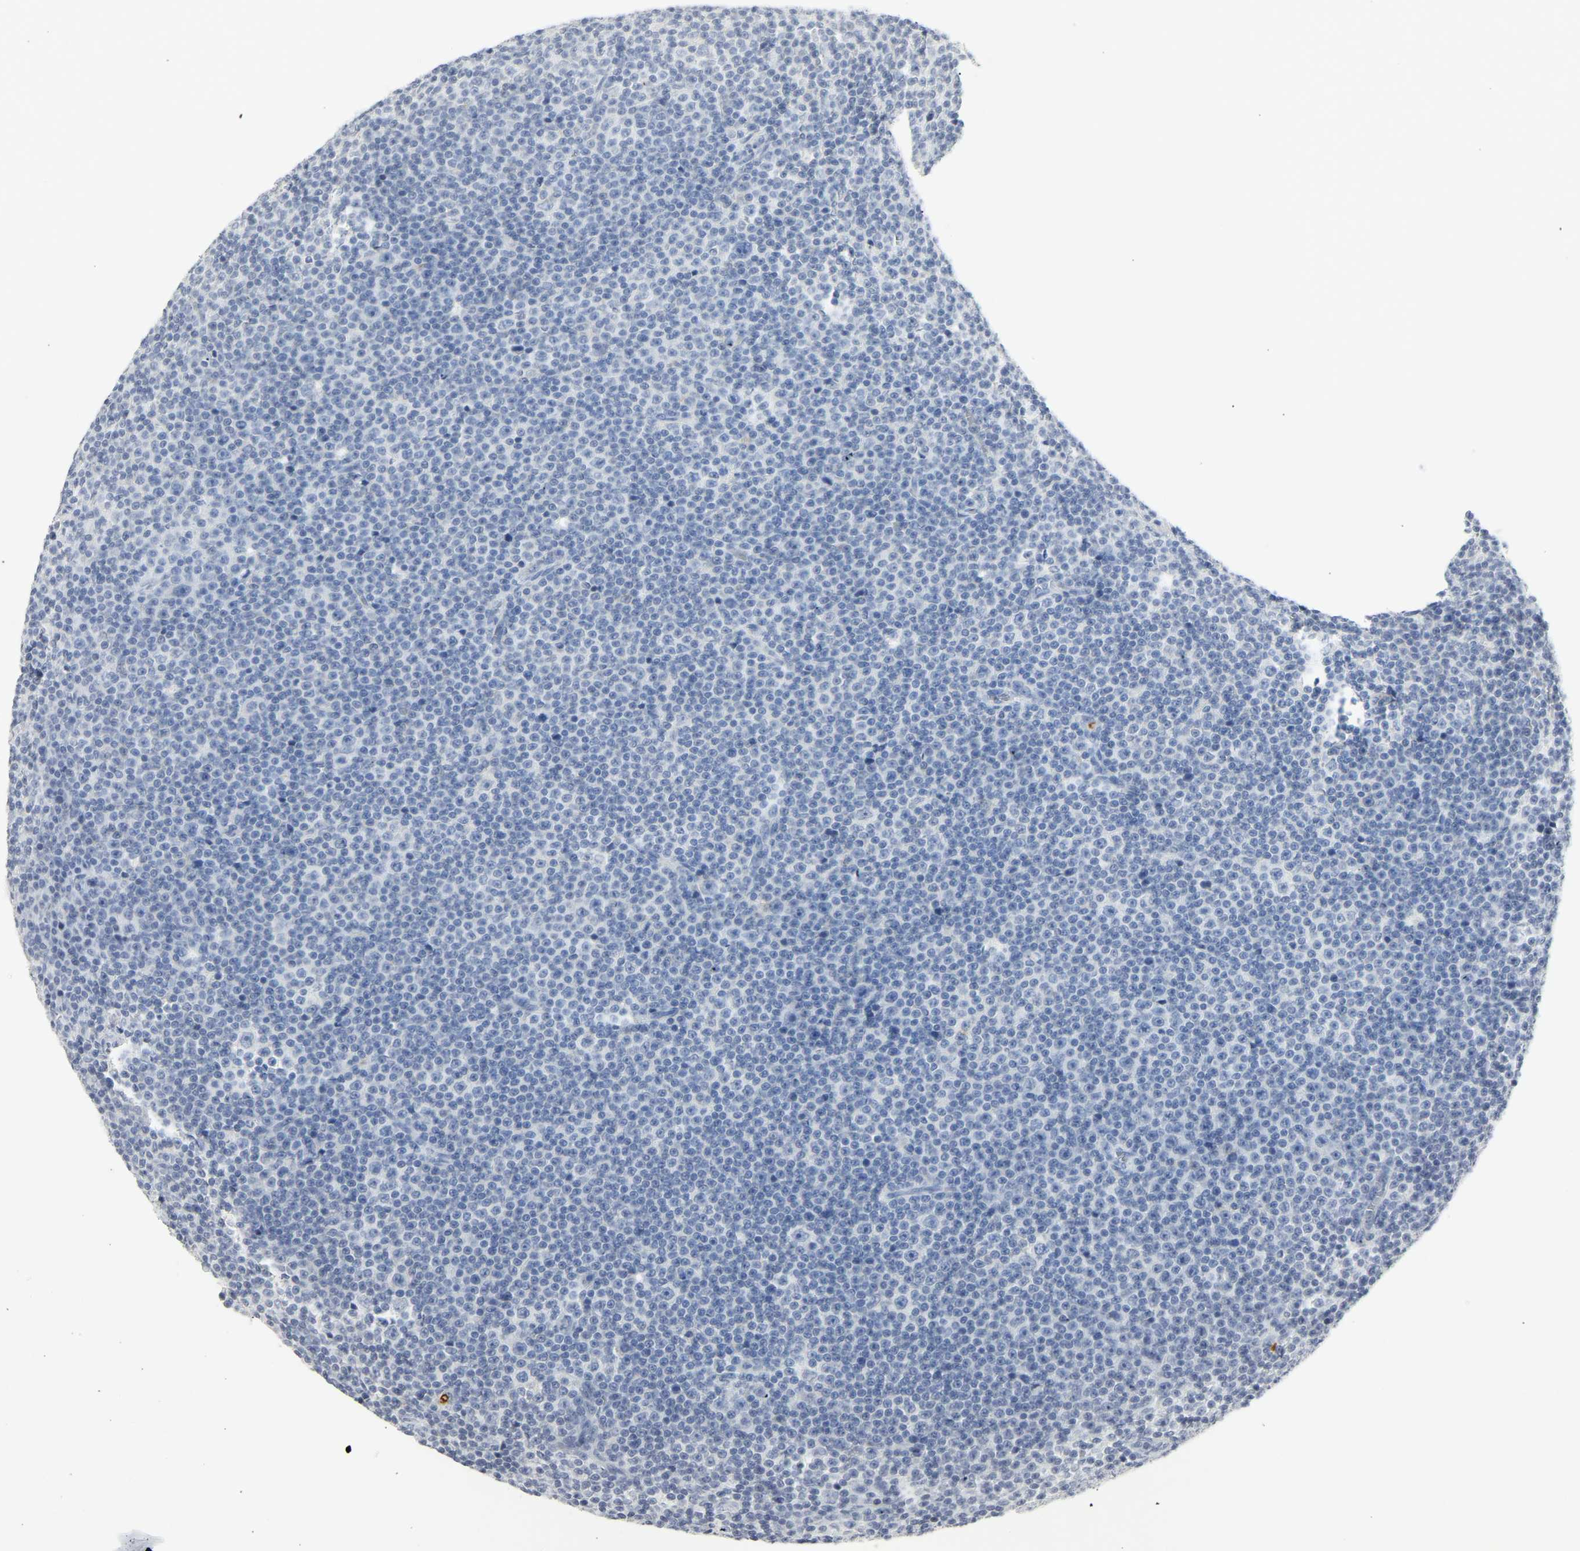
{"staining": {"intensity": "negative", "quantity": "none", "location": "none"}, "tissue": "lymphoma", "cell_type": "Tumor cells", "image_type": "cancer", "snomed": [{"axis": "morphology", "description": "Malignant lymphoma, non-Hodgkin's type, Low grade"}, {"axis": "topography", "description": "Lymph node"}], "caption": "Lymphoma was stained to show a protein in brown. There is no significant expression in tumor cells.", "gene": "CEACAM5", "patient": {"sex": "female", "age": 67}}